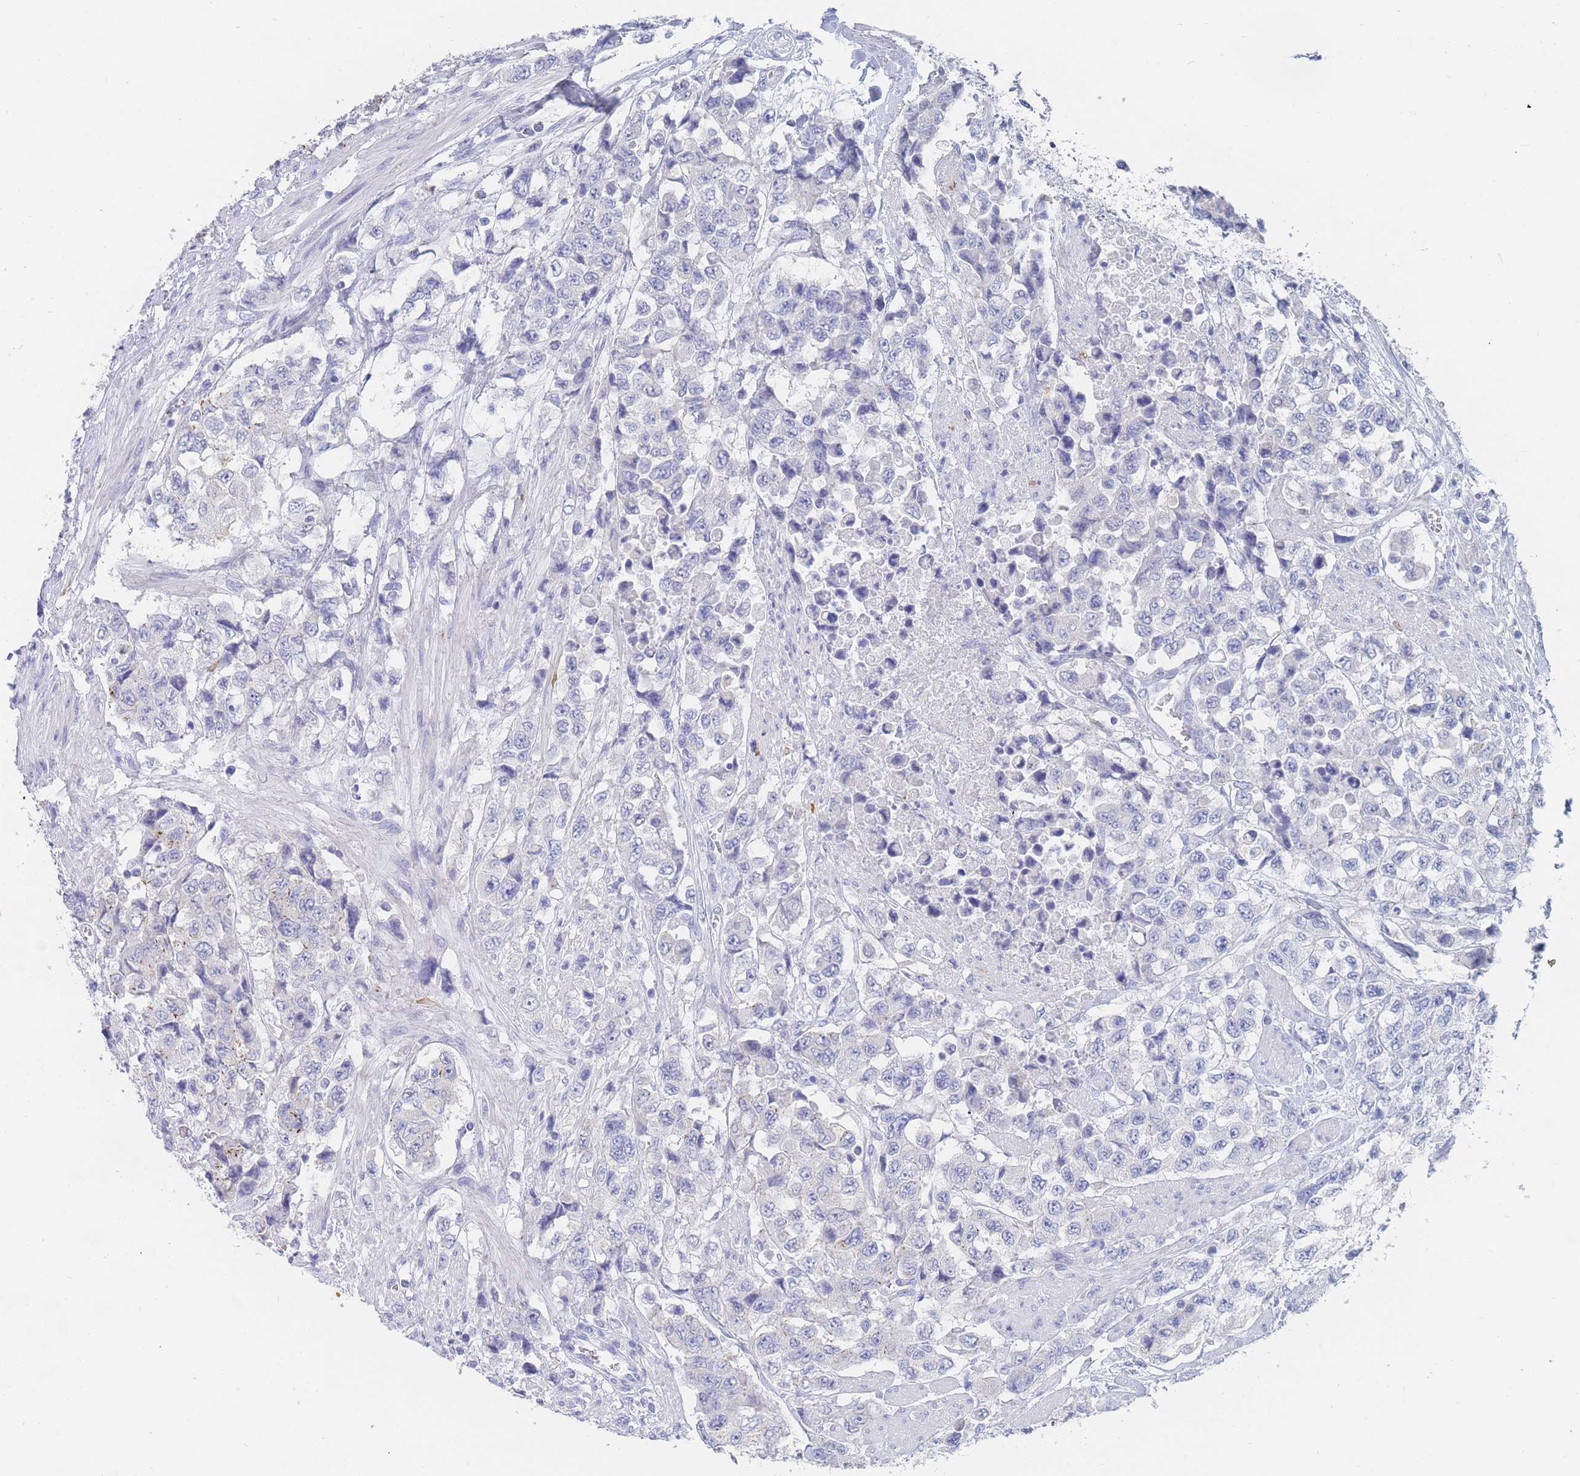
{"staining": {"intensity": "negative", "quantity": "none", "location": "none"}, "tissue": "urothelial cancer", "cell_type": "Tumor cells", "image_type": "cancer", "snomed": [{"axis": "morphology", "description": "Urothelial carcinoma, High grade"}, {"axis": "topography", "description": "Urinary bladder"}], "caption": "Immunohistochemistry of high-grade urothelial carcinoma reveals no positivity in tumor cells. (DAB immunohistochemistry (IHC) with hematoxylin counter stain).", "gene": "SLC25A35", "patient": {"sex": "female", "age": 78}}